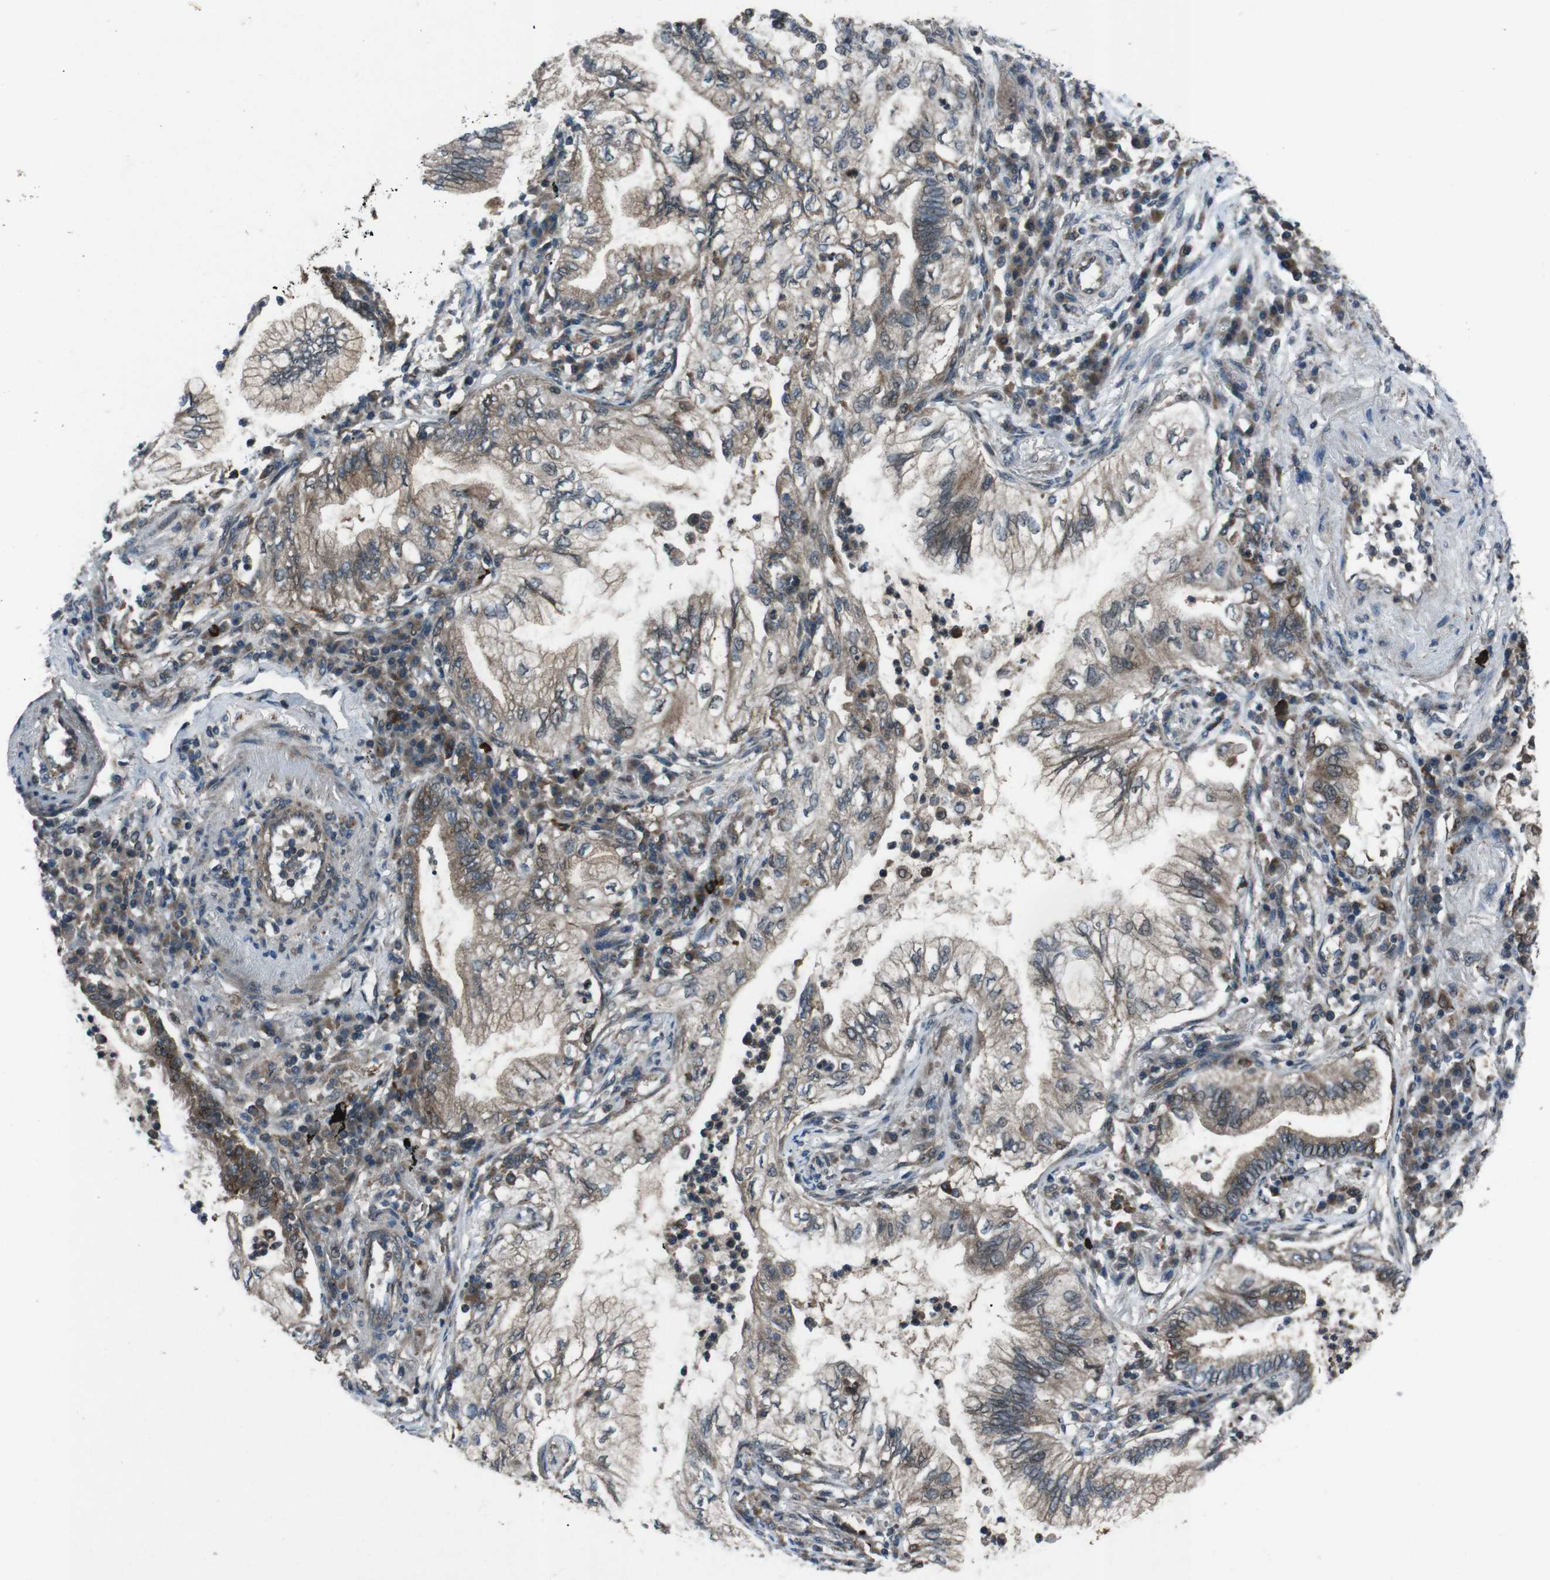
{"staining": {"intensity": "weak", "quantity": ">75%", "location": "cytoplasmic/membranous"}, "tissue": "lung cancer", "cell_type": "Tumor cells", "image_type": "cancer", "snomed": [{"axis": "morphology", "description": "Normal tissue, NOS"}, {"axis": "morphology", "description": "Adenocarcinoma, NOS"}, {"axis": "topography", "description": "Bronchus"}, {"axis": "topography", "description": "Lung"}], "caption": "Tumor cells show low levels of weak cytoplasmic/membranous staining in about >75% of cells in human lung cancer (adenocarcinoma).", "gene": "SLC27A4", "patient": {"sex": "female", "age": 70}}